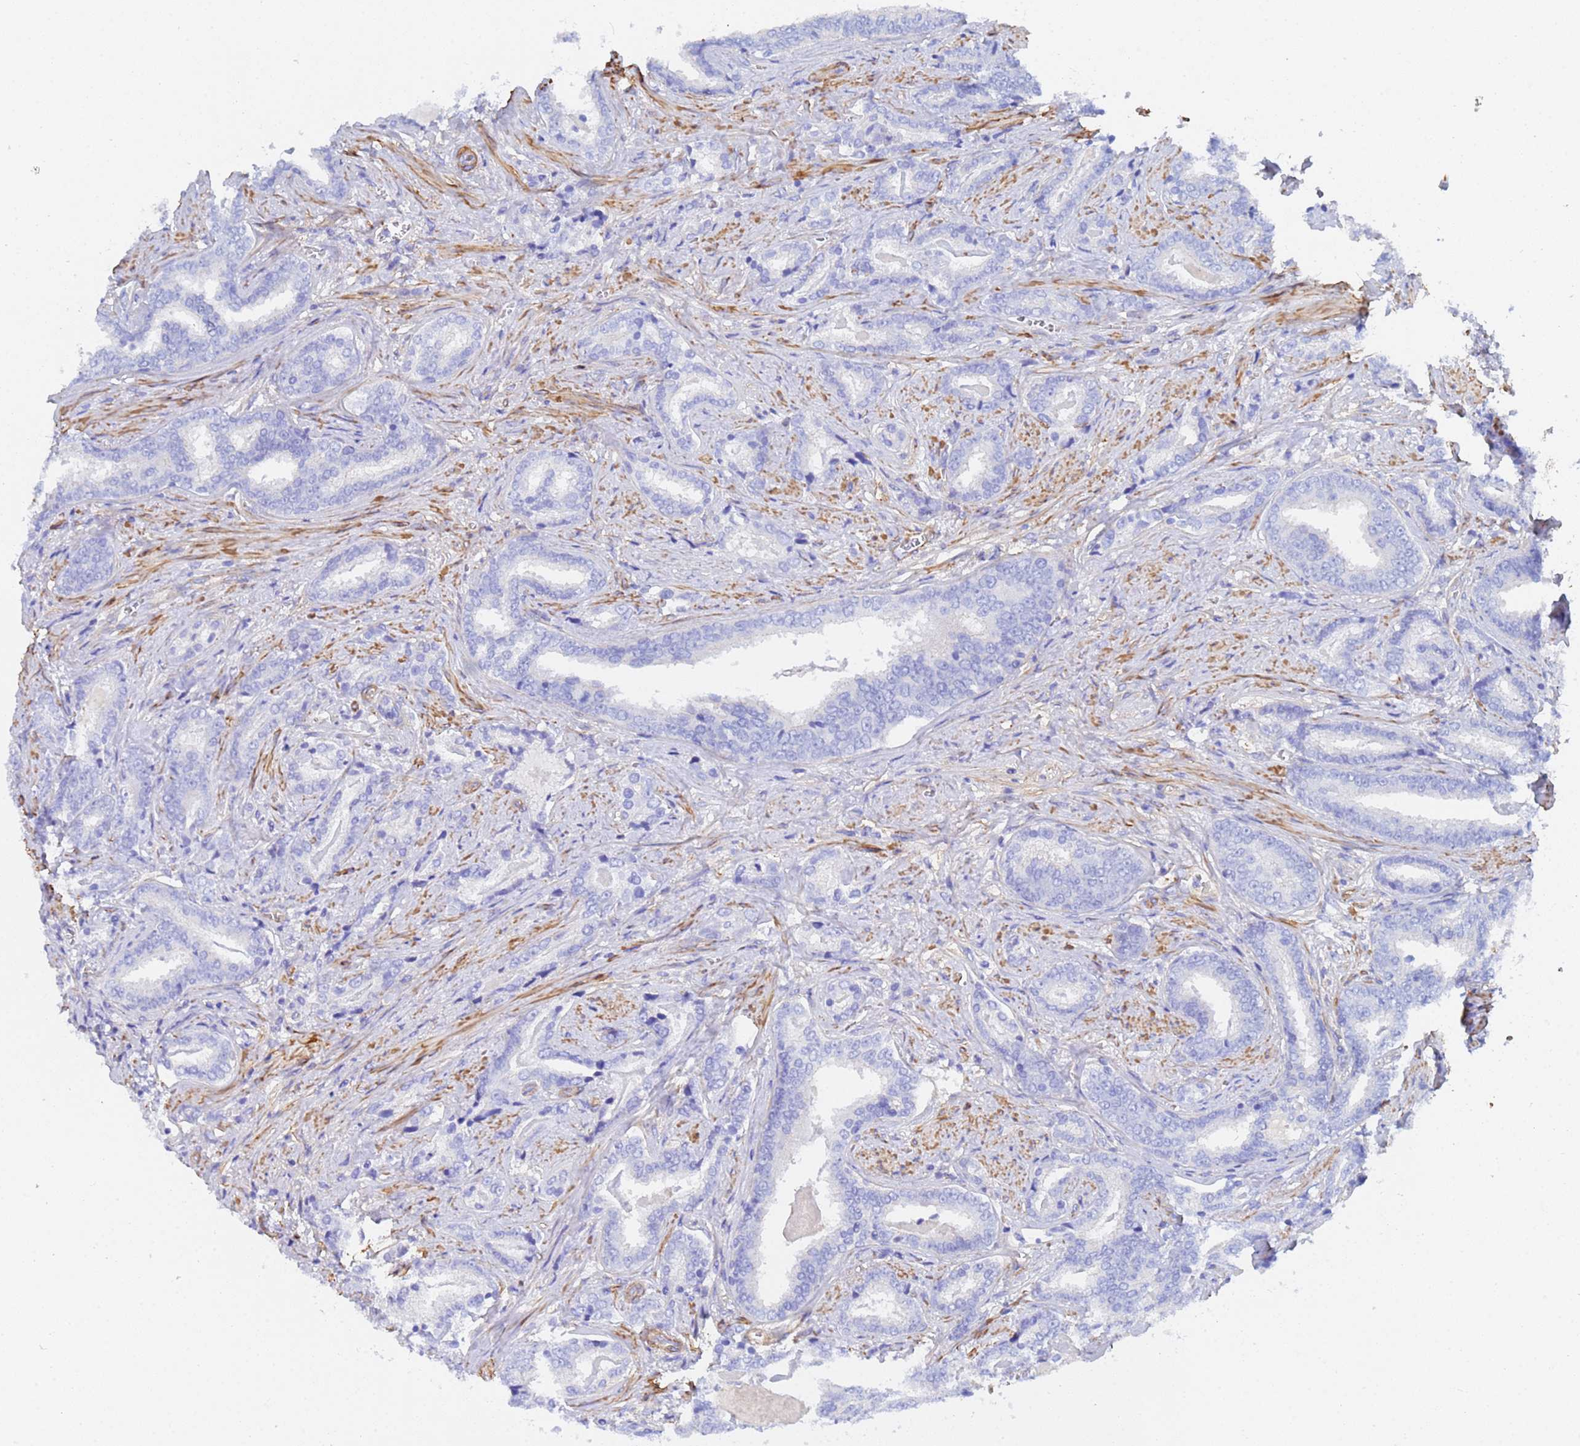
{"staining": {"intensity": "negative", "quantity": "none", "location": "none"}, "tissue": "prostate cancer", "cell_type": "Tumor cells", "image_type": "cancer", "snomed": [{"axis": "morphology", "description": "Adenocarcinoma, High grade"}, {"axis": "topography", "description": "Prostate"}], "caption": "A histopathology image of high-grade adenocarcinoma (prostate) stained for a protein exhibits no brown staining in tumor cells.", "gene": "CST4", "patient": {"sex": "male", "age": 67}}